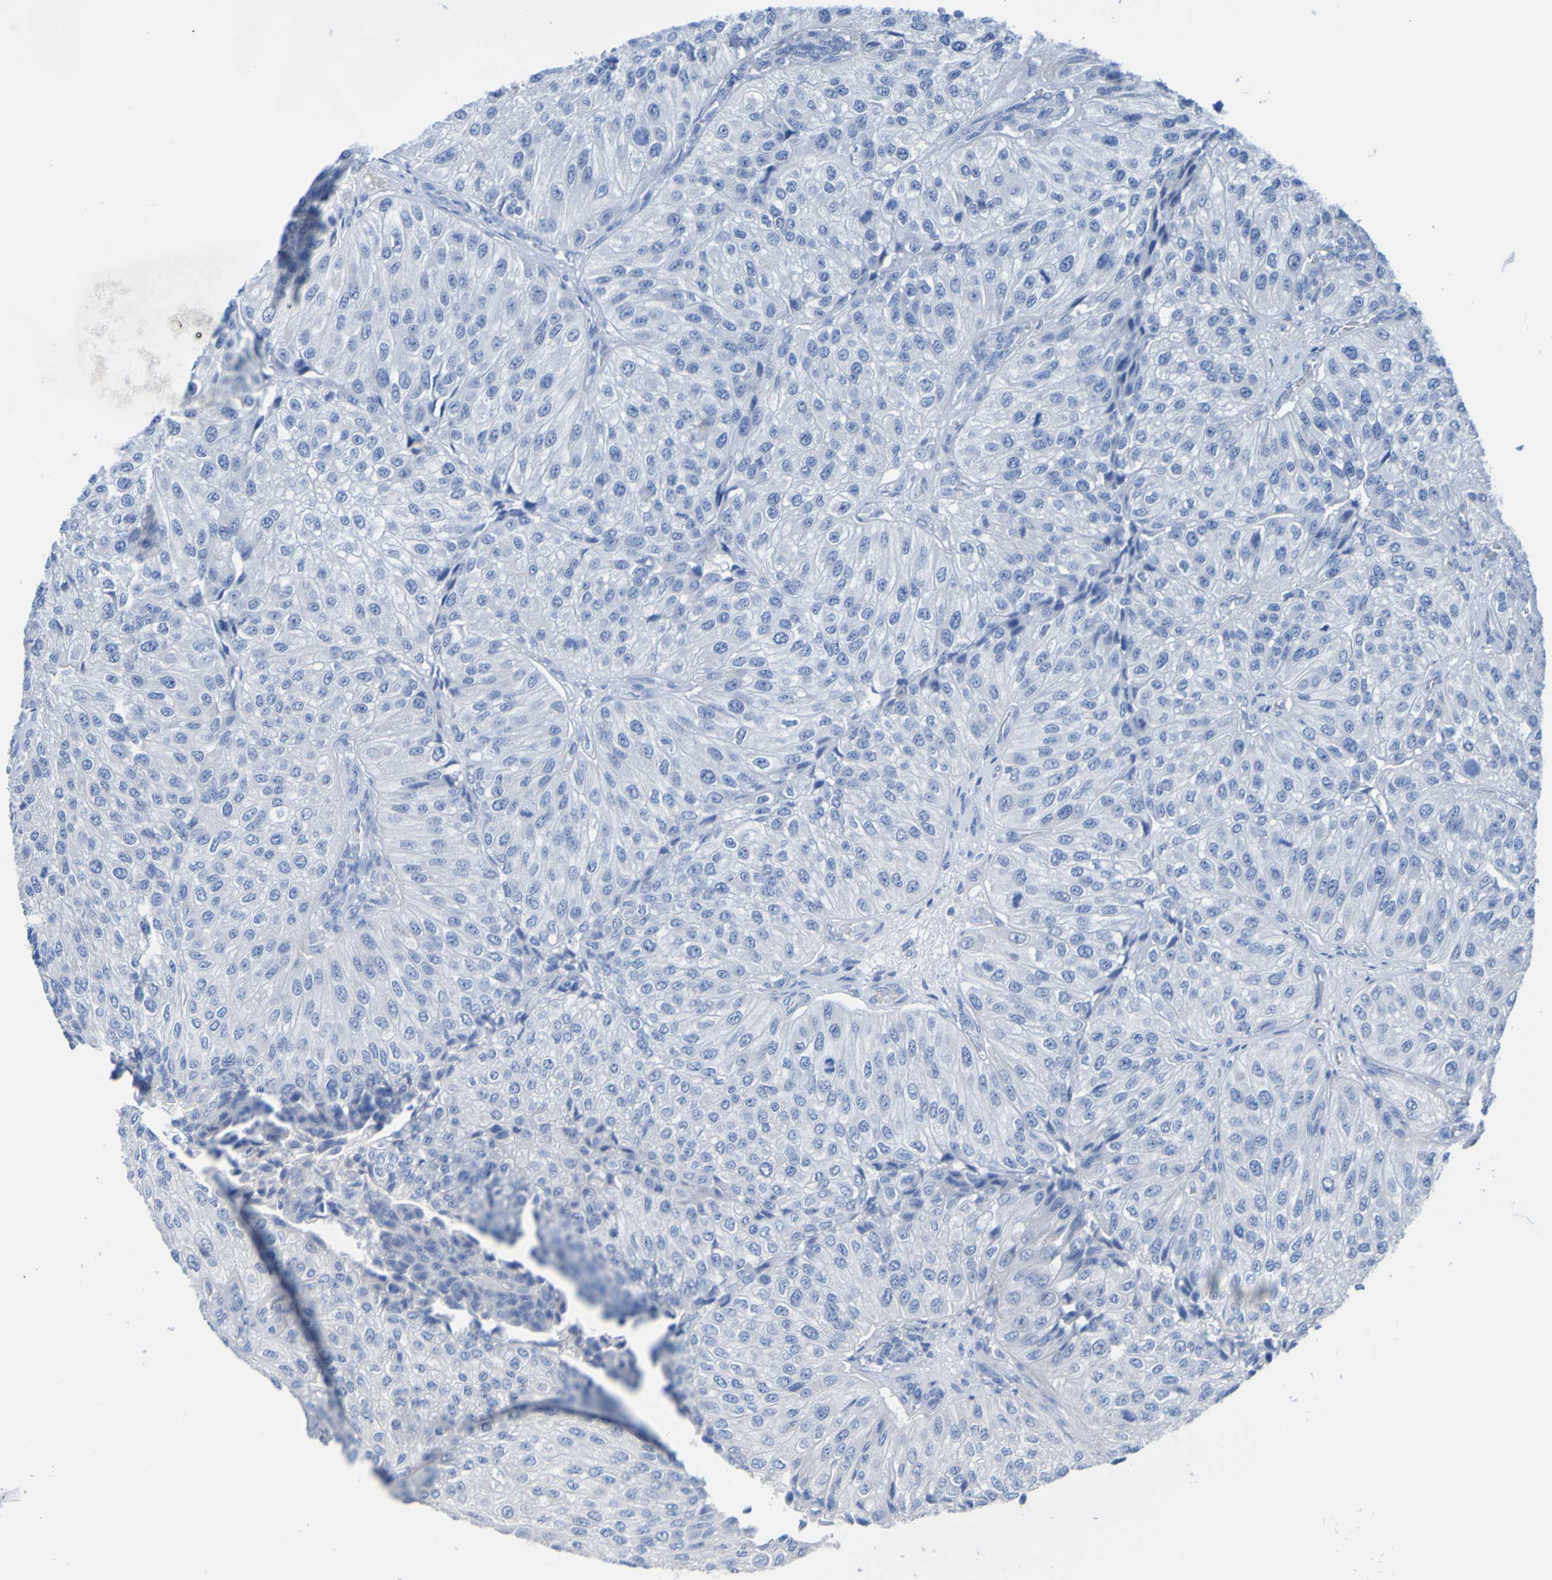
{"staining": {"intensity": "negative", "quantity": "none", "location": "none"}, "tissue": "urothelial cancer", "cell_type": "Tumor cells", "image_type": "cancer", "snomed": [{"axis": "morphology", "description": "Urothelial carcinoma, High grade"}, {"axis": "topography", "description": "Kidney"}, {"axis": "topography", "description": "Urinary bladder"}], "caption": "Immunohistochemical staining of urothelial cancer displays no significant staining in tumor cells.", "gene": "ACMSD", "patient": {"sex": "male", "age": 77}}